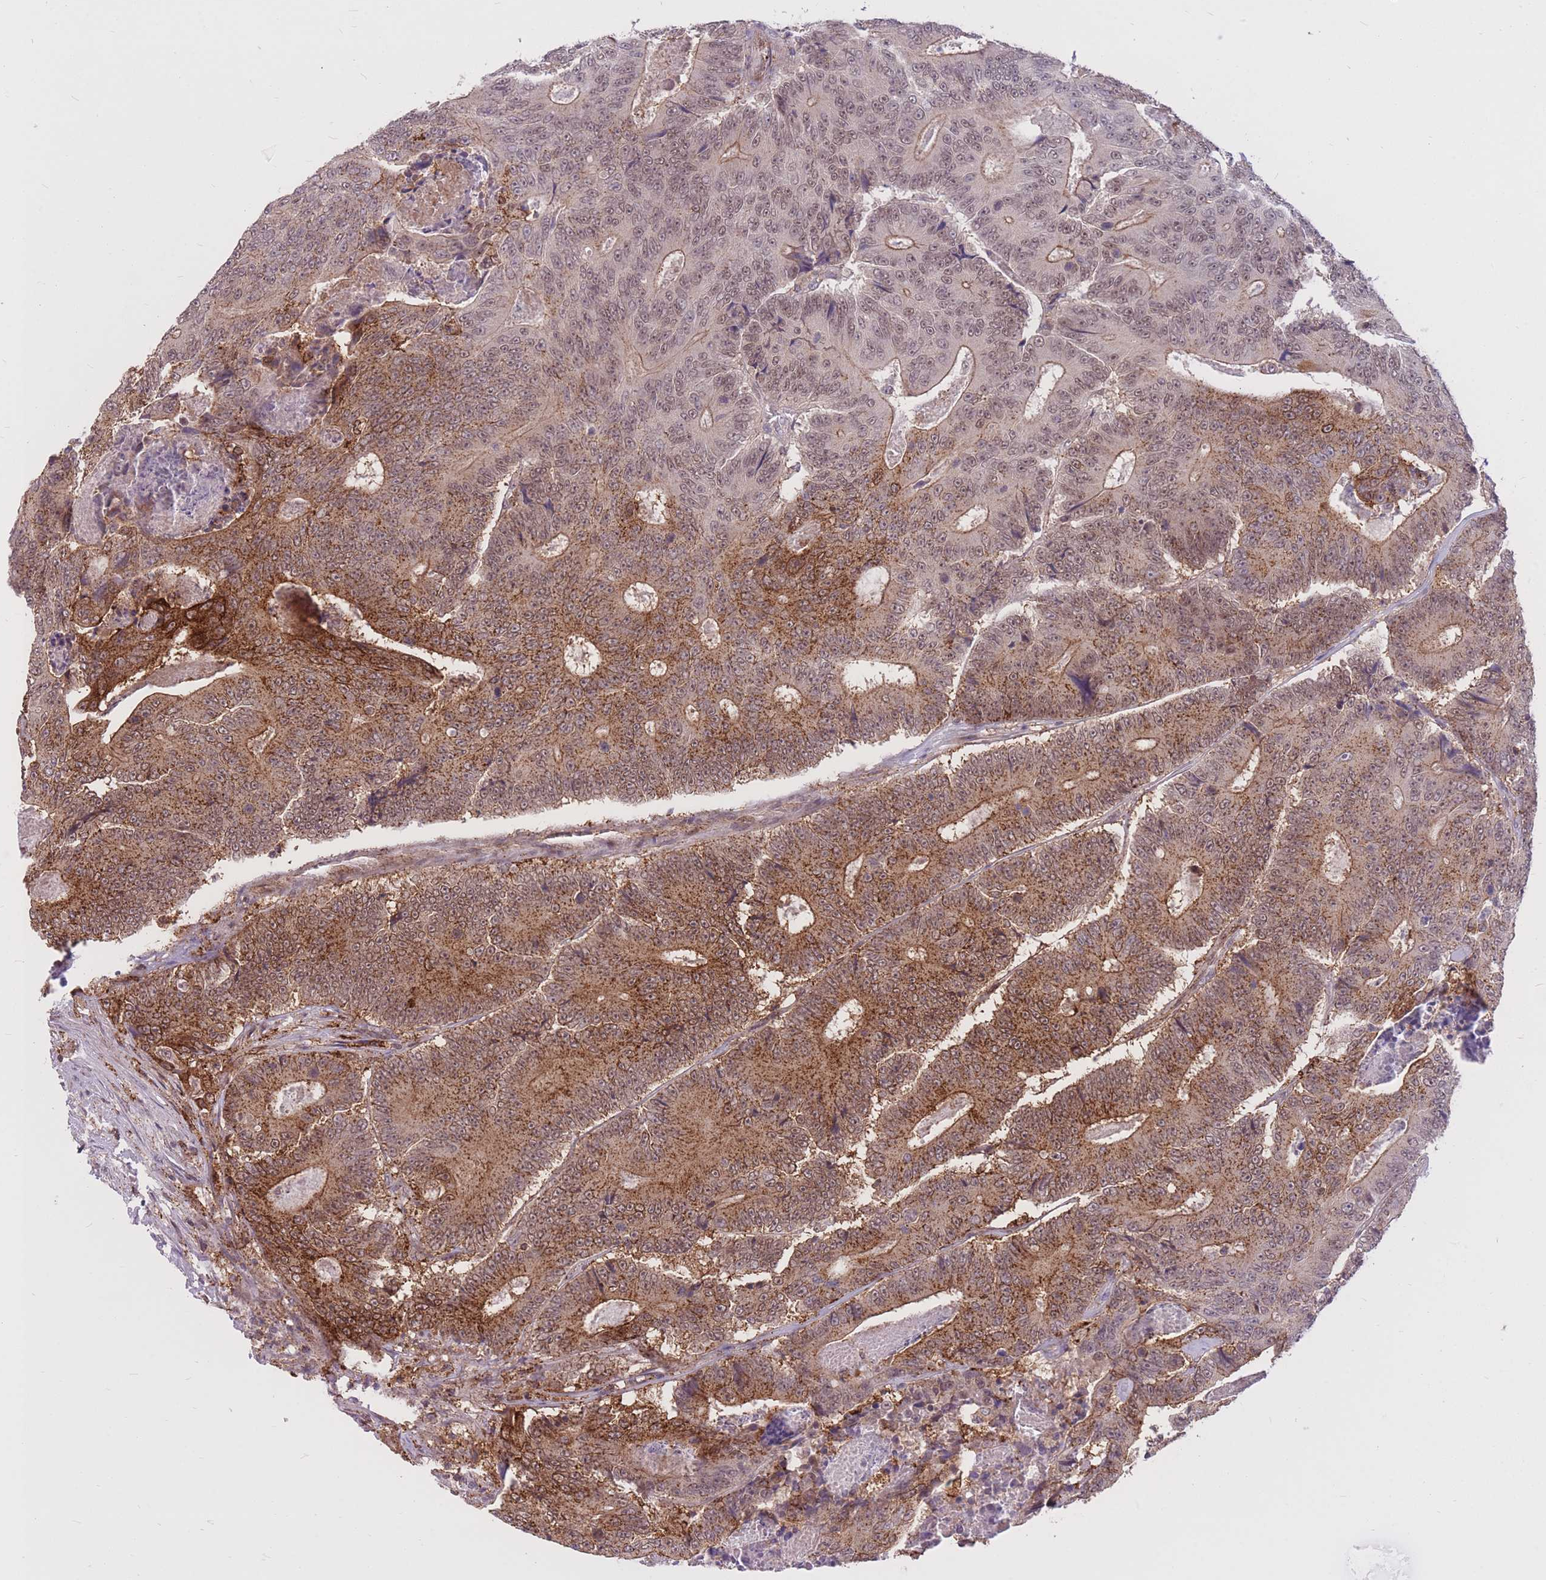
{"staining": {"intensity": "strong", "quantity": "25%-75%", "location": "cytoplasmic/membranous,nuclear"}, "tissue": "colorectal cancer", "cell_type": "Tumor cells", "image_type": "cancer", "snomed": [{"axis": "morphology", "description": "Adenocarcinoma, NOS"}, {"axis": "topography", "description": "Colon"}], "caption": "Adenocarcinoma (colorectal) stained for a protein (brown) displays strong cytoplasmic/membranous and nuclear positive positivity in about 25%-75% of tumor cells.", "gene": "TCF20", "patient": {"sex": "male", "age": 83}}